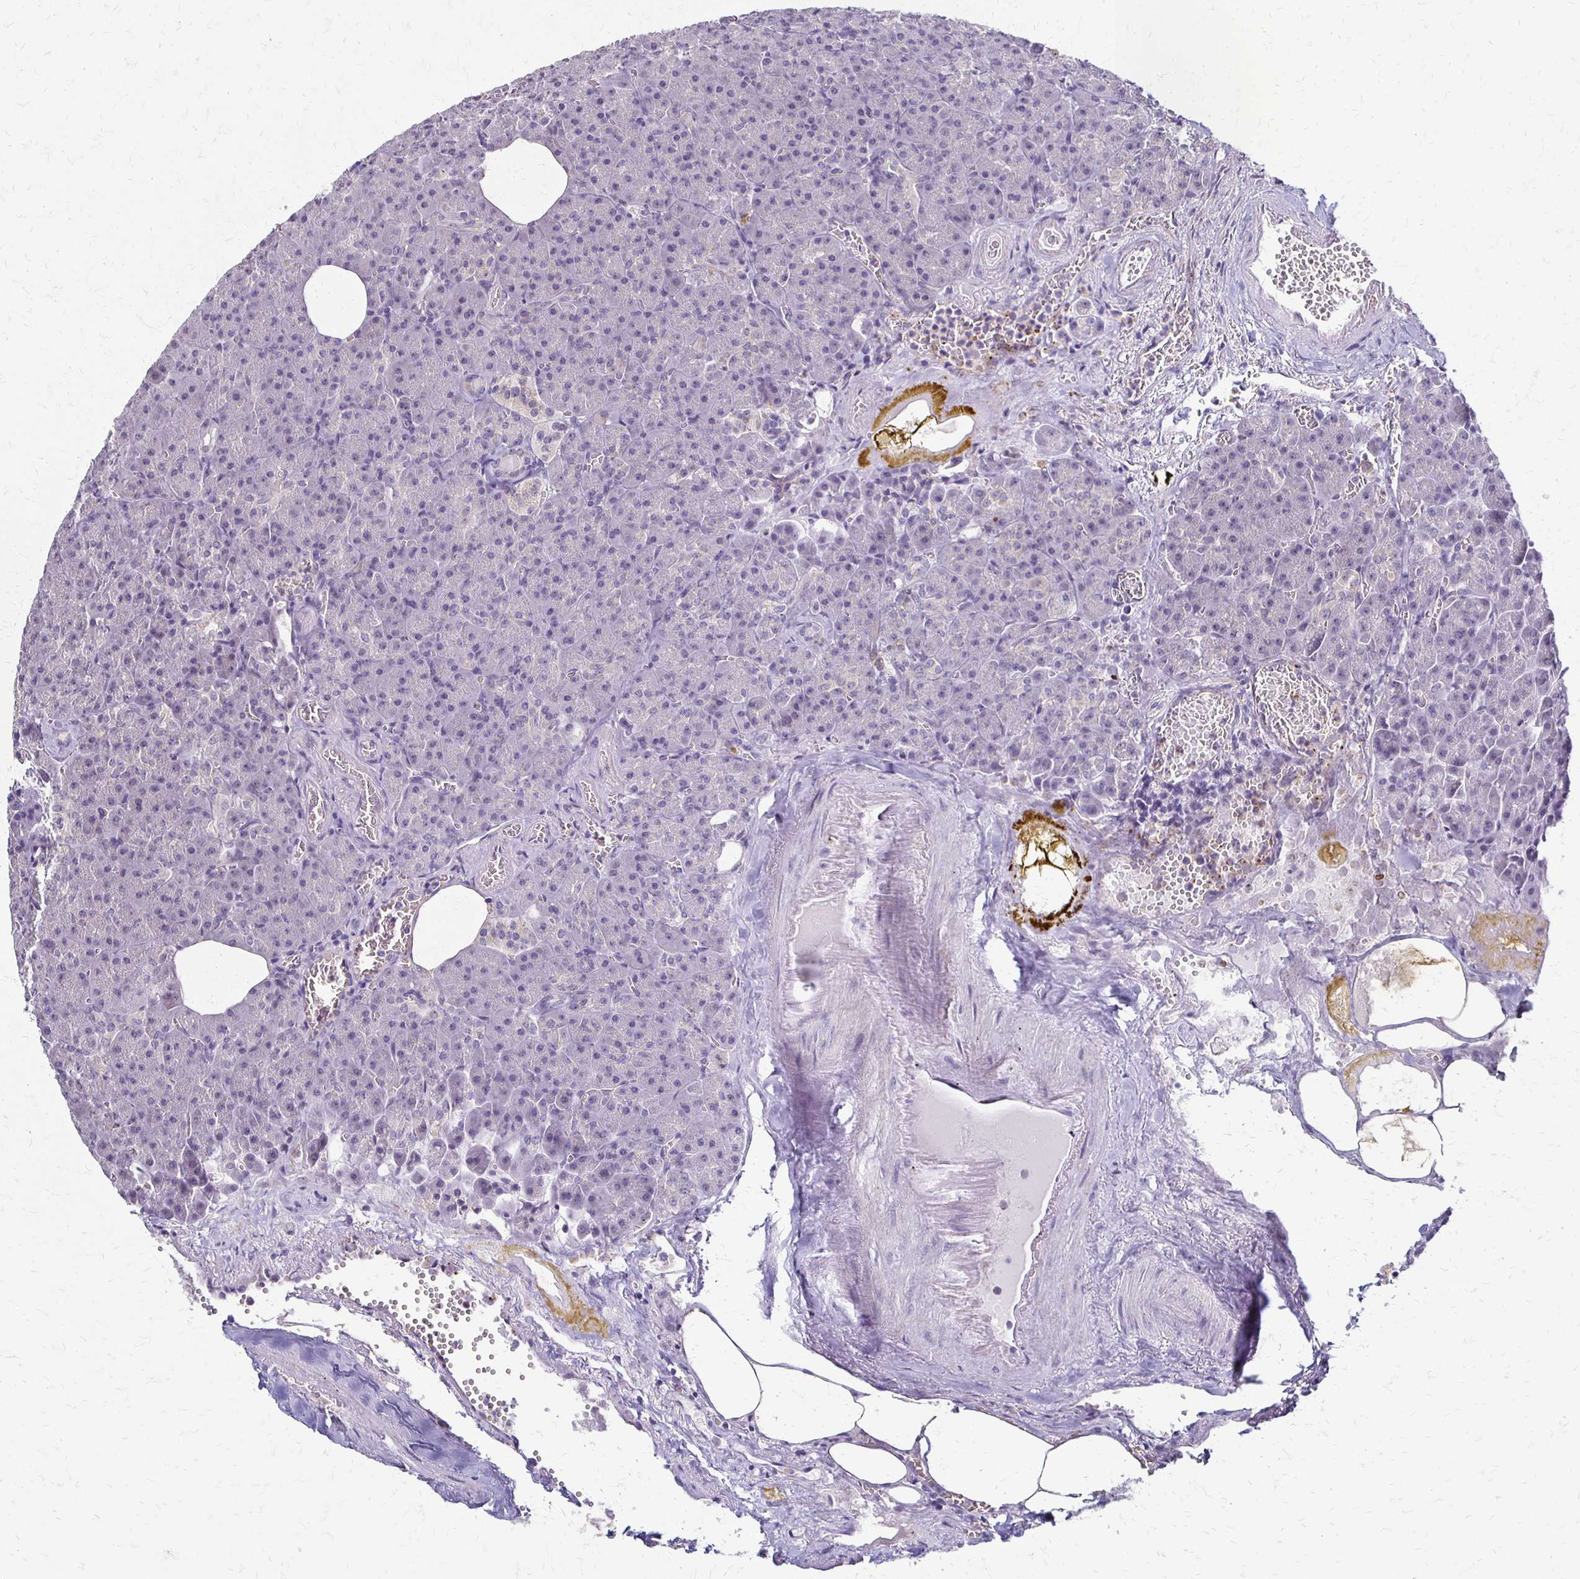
{"staining": {"intensity": "weak", "quantity": "<25%", "location": "cytoplasmic/membranous"}, "tissue": "pancreas", "cell_type": "Exocrine glandular cells", "image_type": "normal", "snomed": [{"axis": "morphology", "description": "Normal tissue, NOS"}, {"axis": "topography", "description": "Pancreas"}], "caption": "The photomicrograph demonstrates no significant positivity in exocrine glandular cells of pancreas.", "gene": "SLC9A9", "patient": {"sex": "female", "age": 74}}